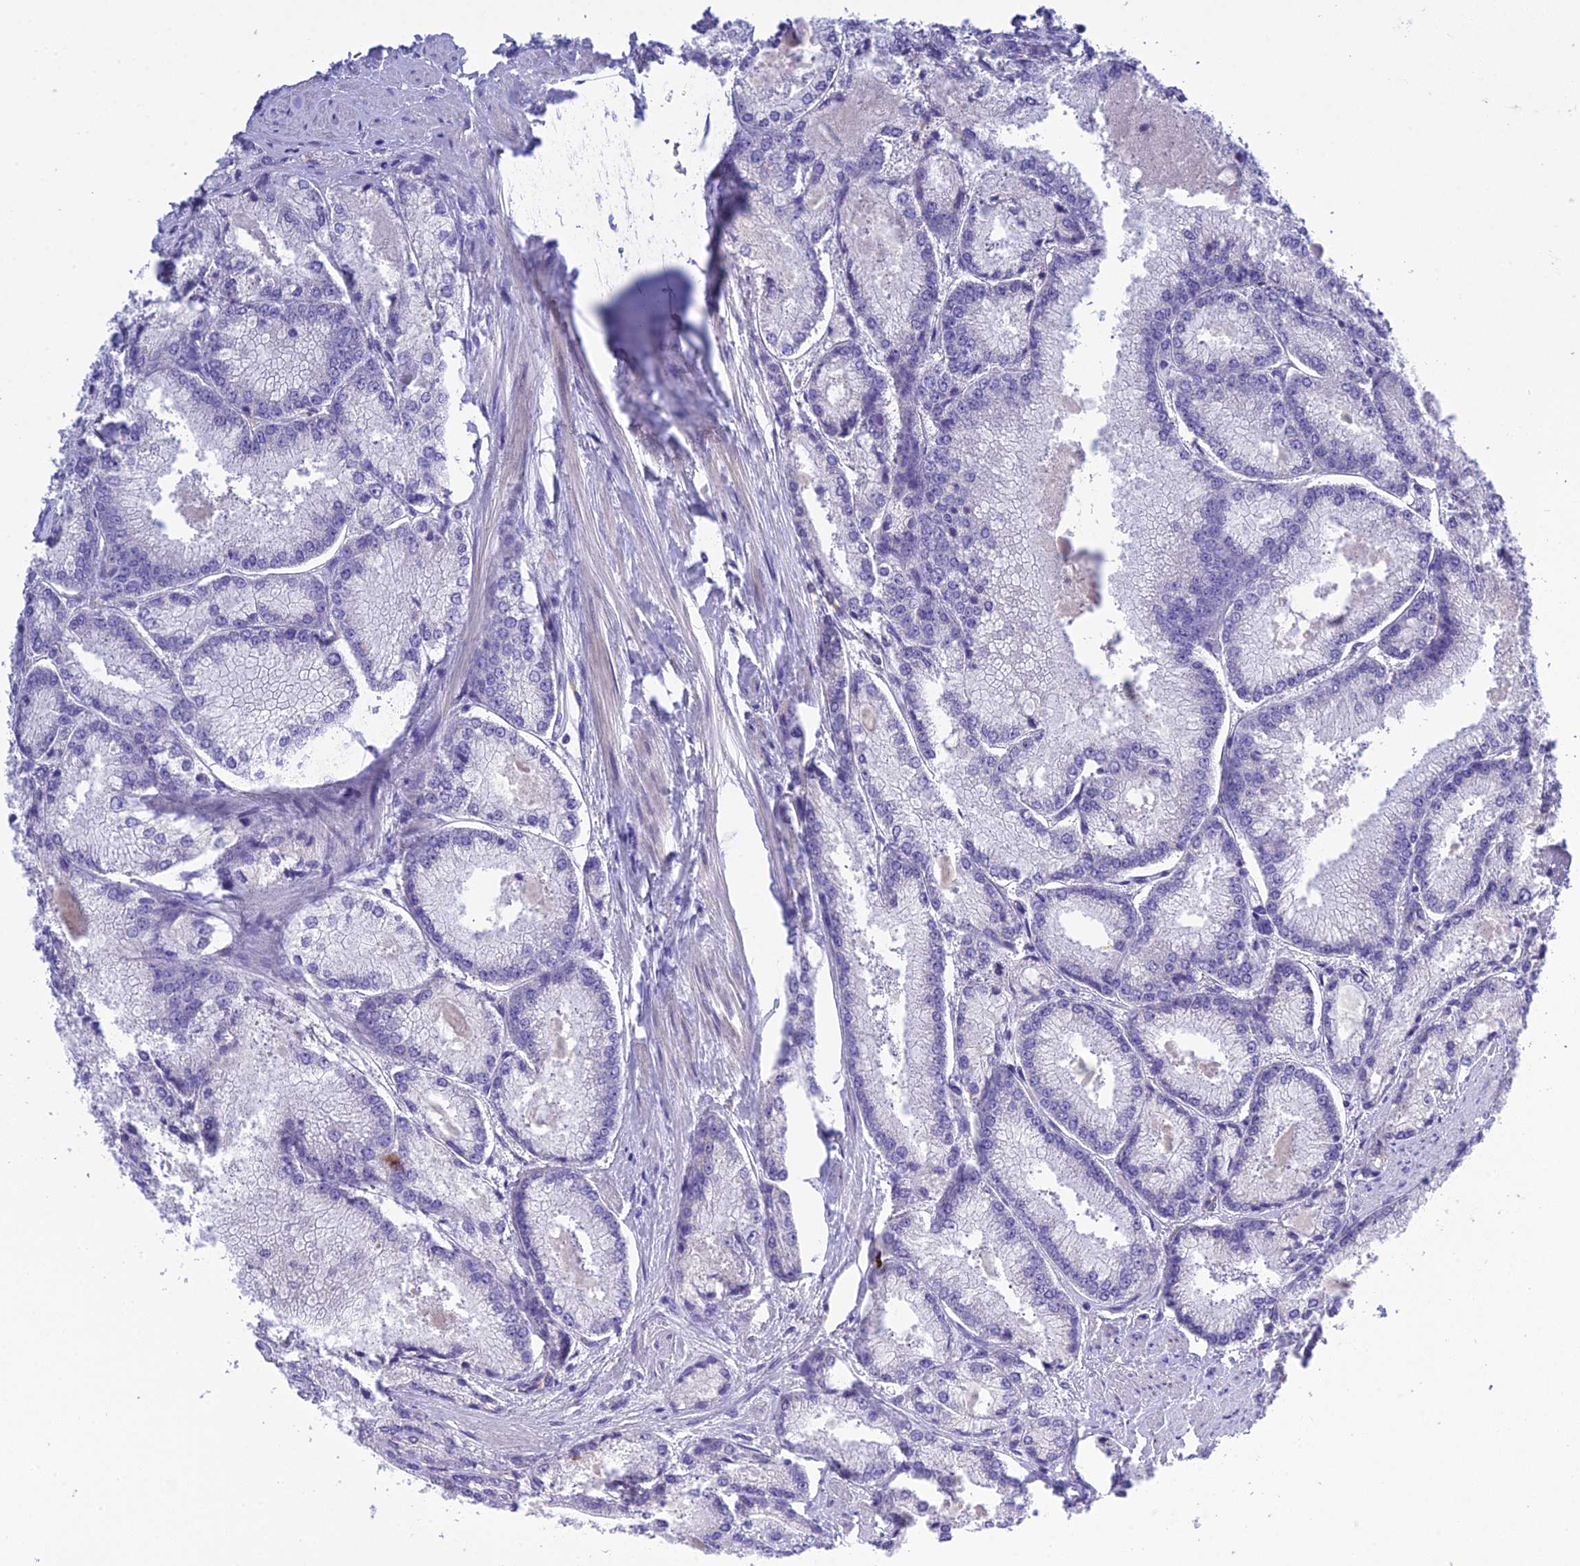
{"staining": {"intensity": "negative", "quantity": "none", "location": "none"}, "tissue": "prostate cancer", "cell_type": "Tumor cells", "image_type": "cancer", "snomed": [{"axis": "morphology", "description": "Adenocarcinoma, Low grade"}, {"axis": "topography", "description": "Prostate"}], "caption": "This micrograph is of low-grade adenocarcinoma (prostate) stained with IHC to label a protein in brown with the nuclei are counter-stained blue. There is no expression in tumor cells.", "gene": "KIAA0408", "patient": {"sex": "male", "age": 74}}